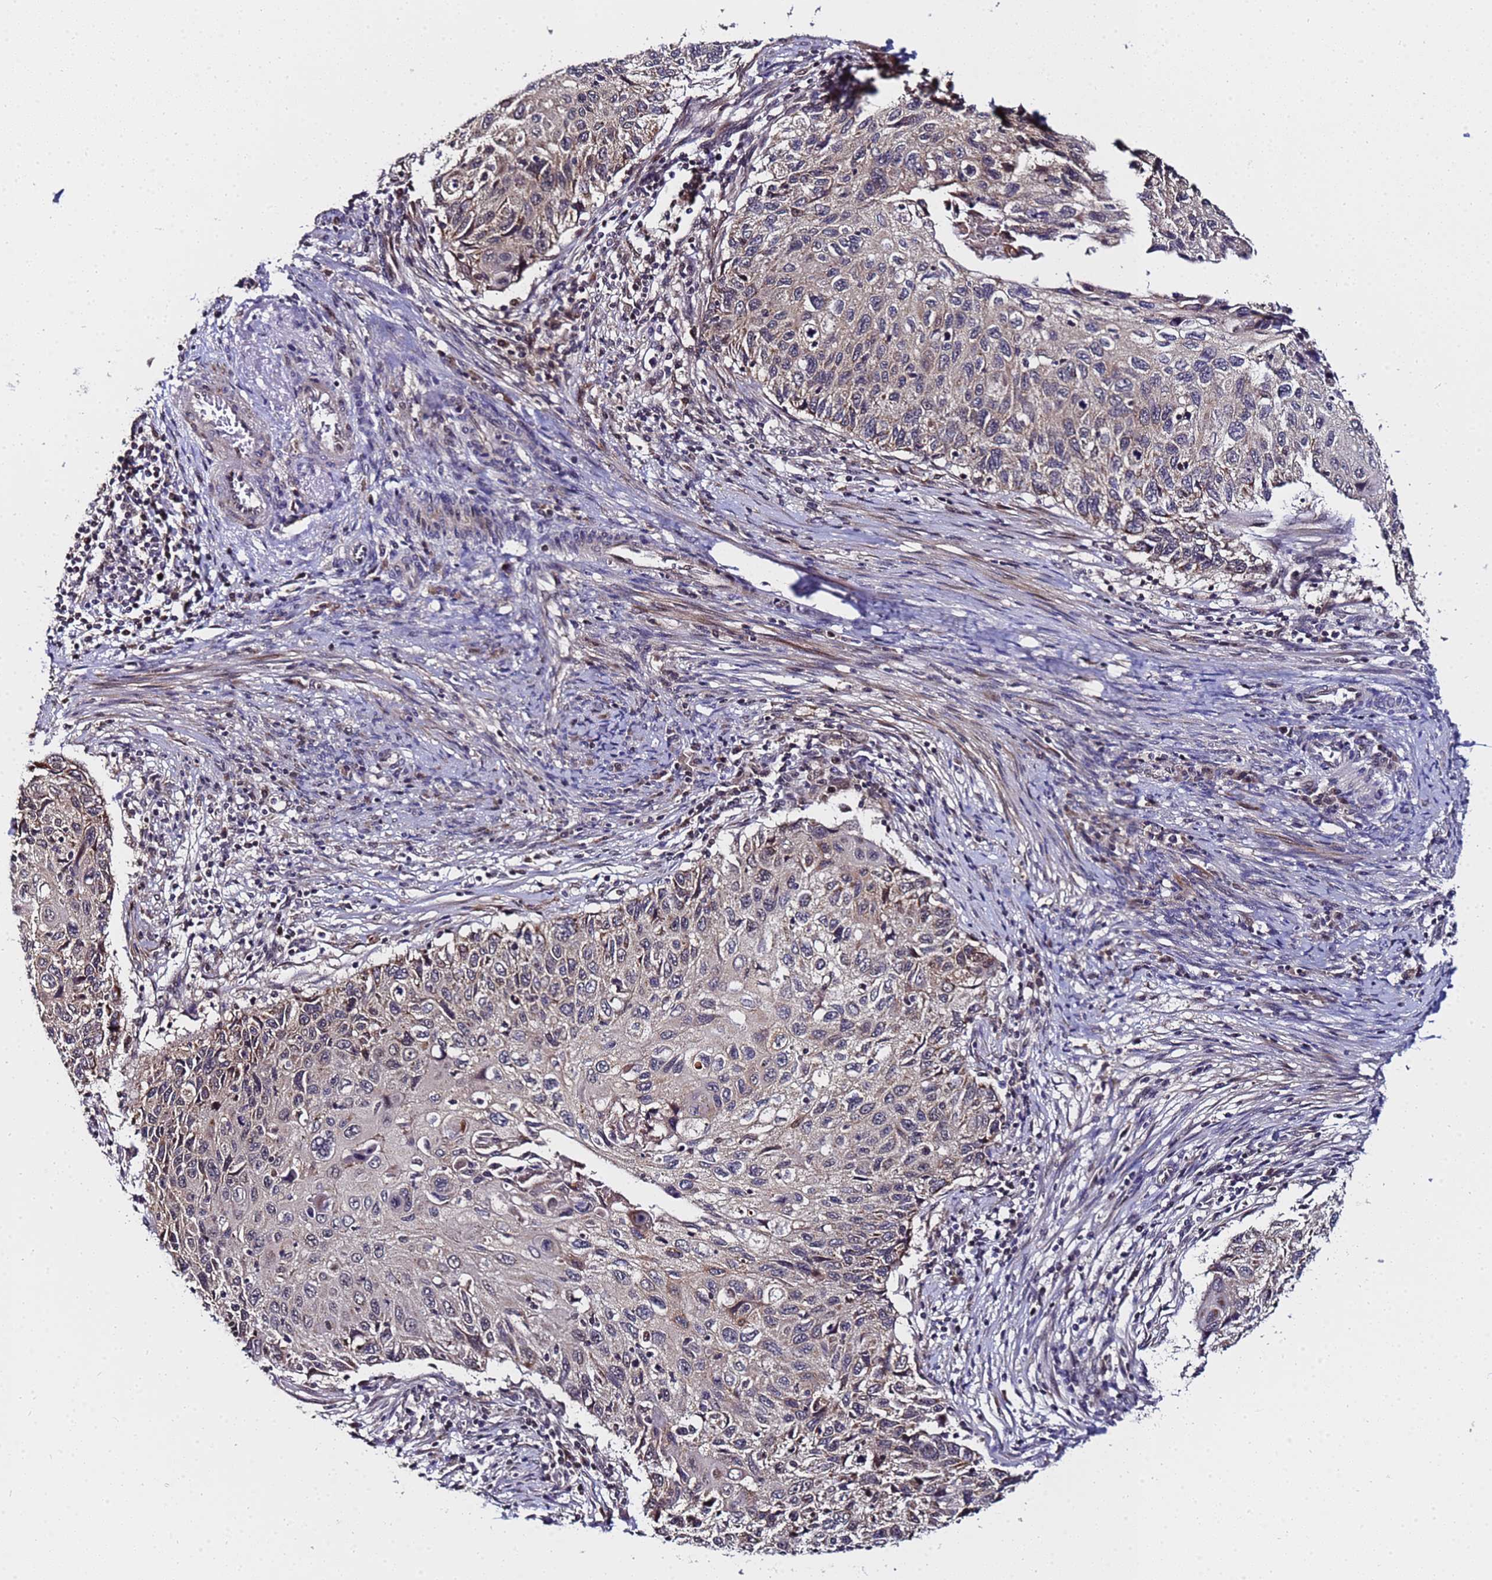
{"staining": {"intensity": "moderate", "quantity": "<25%", "location": "cytoplasmic/membranous,nuclear"}, "tissue": "cervical cancer", "cell_type": "Tumor cells", "image_type": "cancer", "snomed": [{"axis": "morphology", "description": "Squamous cell carcinoma, NOS"}, {"axis": "topography", "description": "Cervix"}], "caption": "Immunohistochemical staining of human cervical cancer (squamous cell carcinoma) shows moderate cytoplasmic/membranous and nuclear protein staining in about <25% of tumor cells.", "gene": "ANAPC13", "patient": {"sex": "female", "age": 70}}